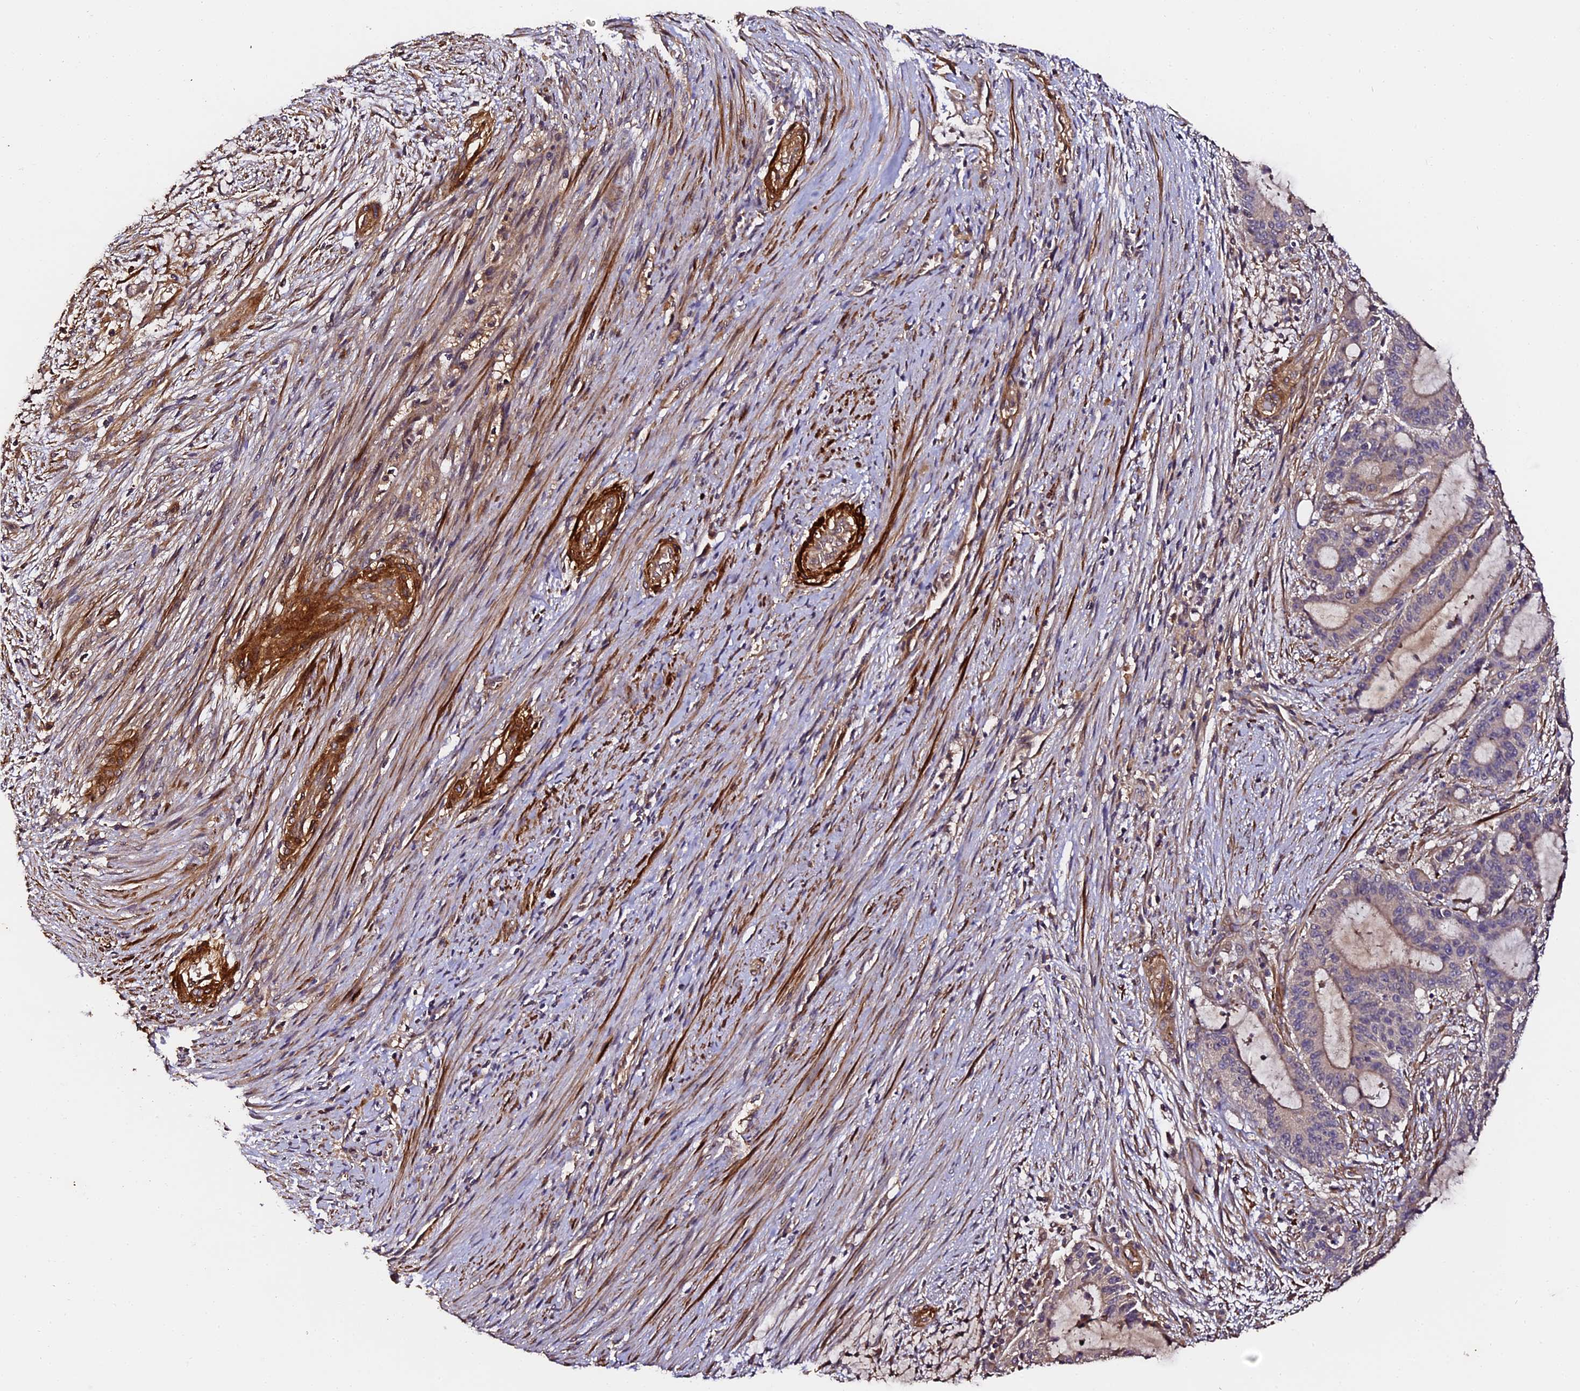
{"staining": {"intensity": "weak", "quantity": "25%-75%", "location": "cytoplasmic/membranous"}, "tissue": "liver cancer", "cell_type": "Tumor cells", "image_type": "cancer", "snomed": [{"axis": "morphology", "description": "Normal tissue, NOS"}, {"axis": "morphology", "description": "Cholangiocarcinoma"}, {"axis": "topography", "description": "Liver"}, {"axis": "topography", "description": "Peripheral nerve tissue"}], "caption": "Weak cytoplasmic/membranous staining is identified in approximately 25%-75% of tumor cells in liver cancer (cholangiocarcinoma).", "gene": "TDO2", "patient": {"sex": "female", "age": 73}}